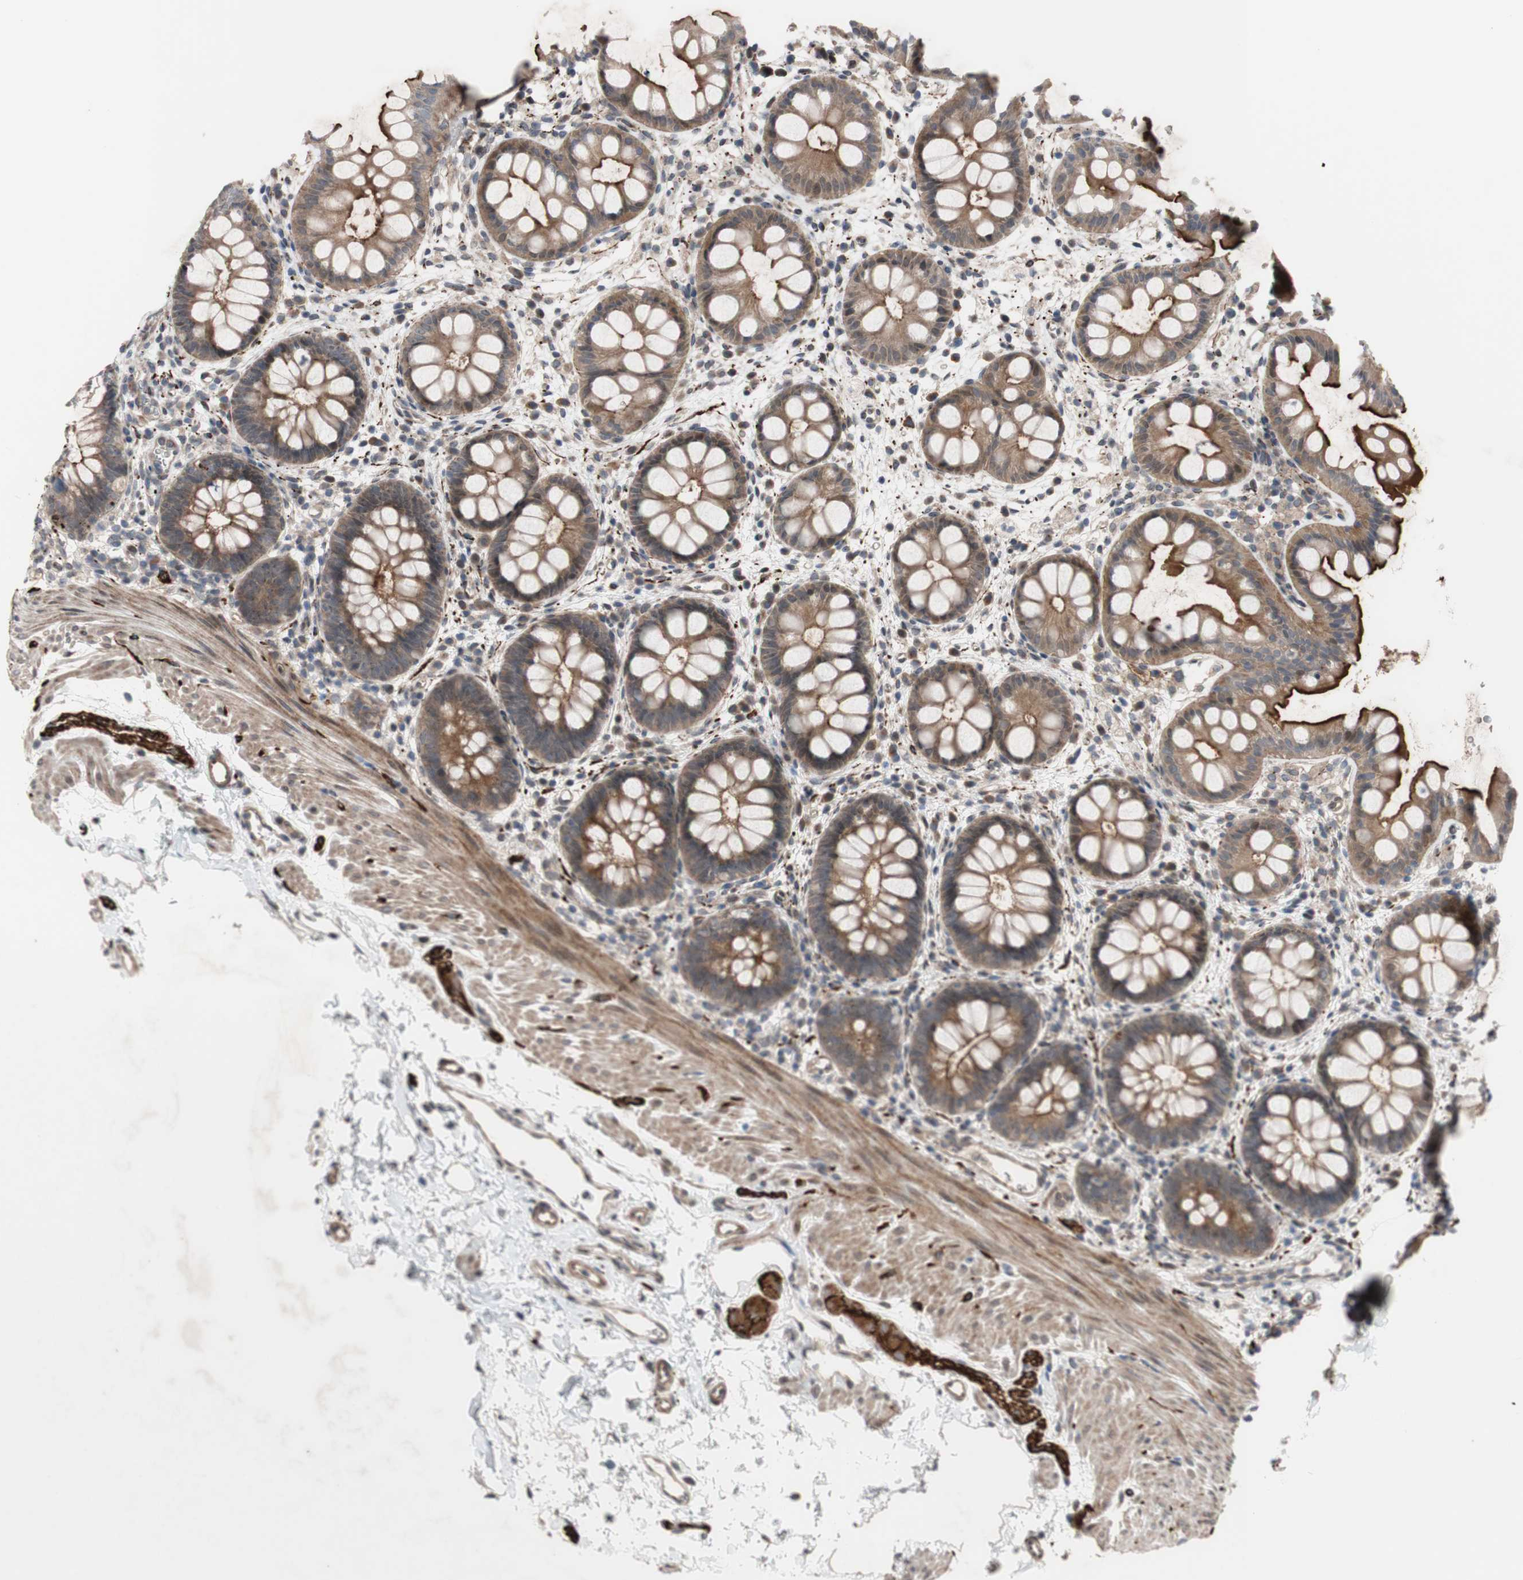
{"staining": {"intensity": "moderate", "quantity": ">75%", "location": "cytoplasmic/membranous"}, "tissue": "rectum", "cell_type": "Glandular cells", "image_type": "normal", "snomed": [{"axis": "morphology", "description": "Normal tissue, NOS"}, {"axis": "topography", "description": "Rectum"}], "caption": "Brown immunohistochemical staining in benign rectum shows moderate cytoplasmic/membranous staining in approximately >75% of glandular cells. (Stains: DAB (3,3'-diaminobenzidine) in brown, nuclei in blue, Microscopy: brightfield microscopy at high magnification).", "gene": "OAZ1", "patient": {"sex": "female", "age": 24}}